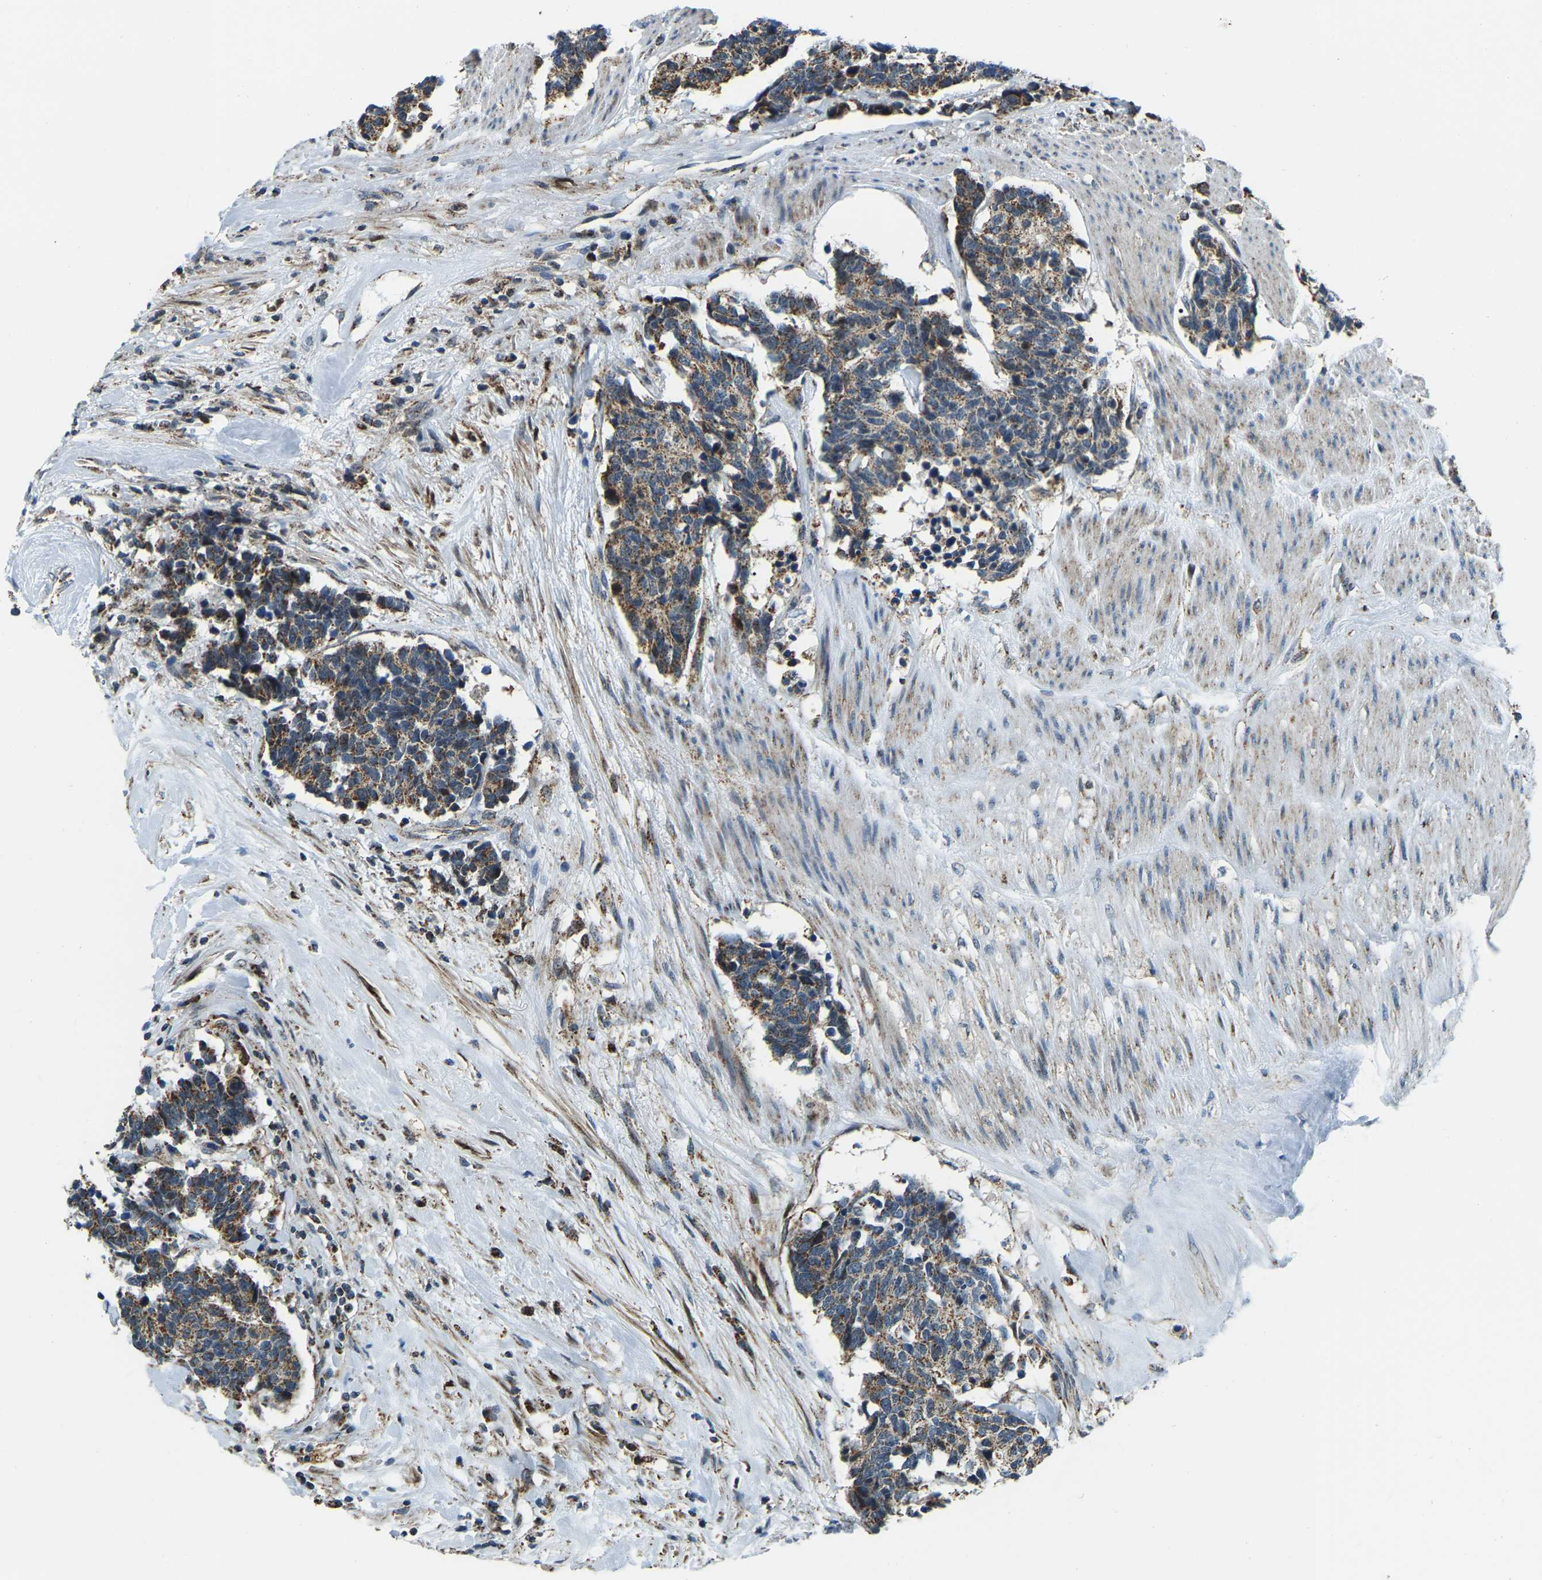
{"staining": {"intensity": "moderate", "quantity": ">75%", "location": "cytoplasmic/membranous"}, "tissue": "carcinoid", "cell_type": "Tumor cells", "image_type": "cancer", "snomed": [{"axis": "morphology", "description": "Carcinoma, NOS"}, {"axis": "morphology", "description": "Carcinoid, malignant, NOS"}, {"axis": "topography", "description": "Urinary bladder"}], "caption": "Carcinoid (malignant) stained with immunohistochemistry (IHC) displays moderate cytoplasmic/membranous staining in about >75% of tumor cells.", "gene": "RBM33", "patient": {"sex": "male", "age": 57}}